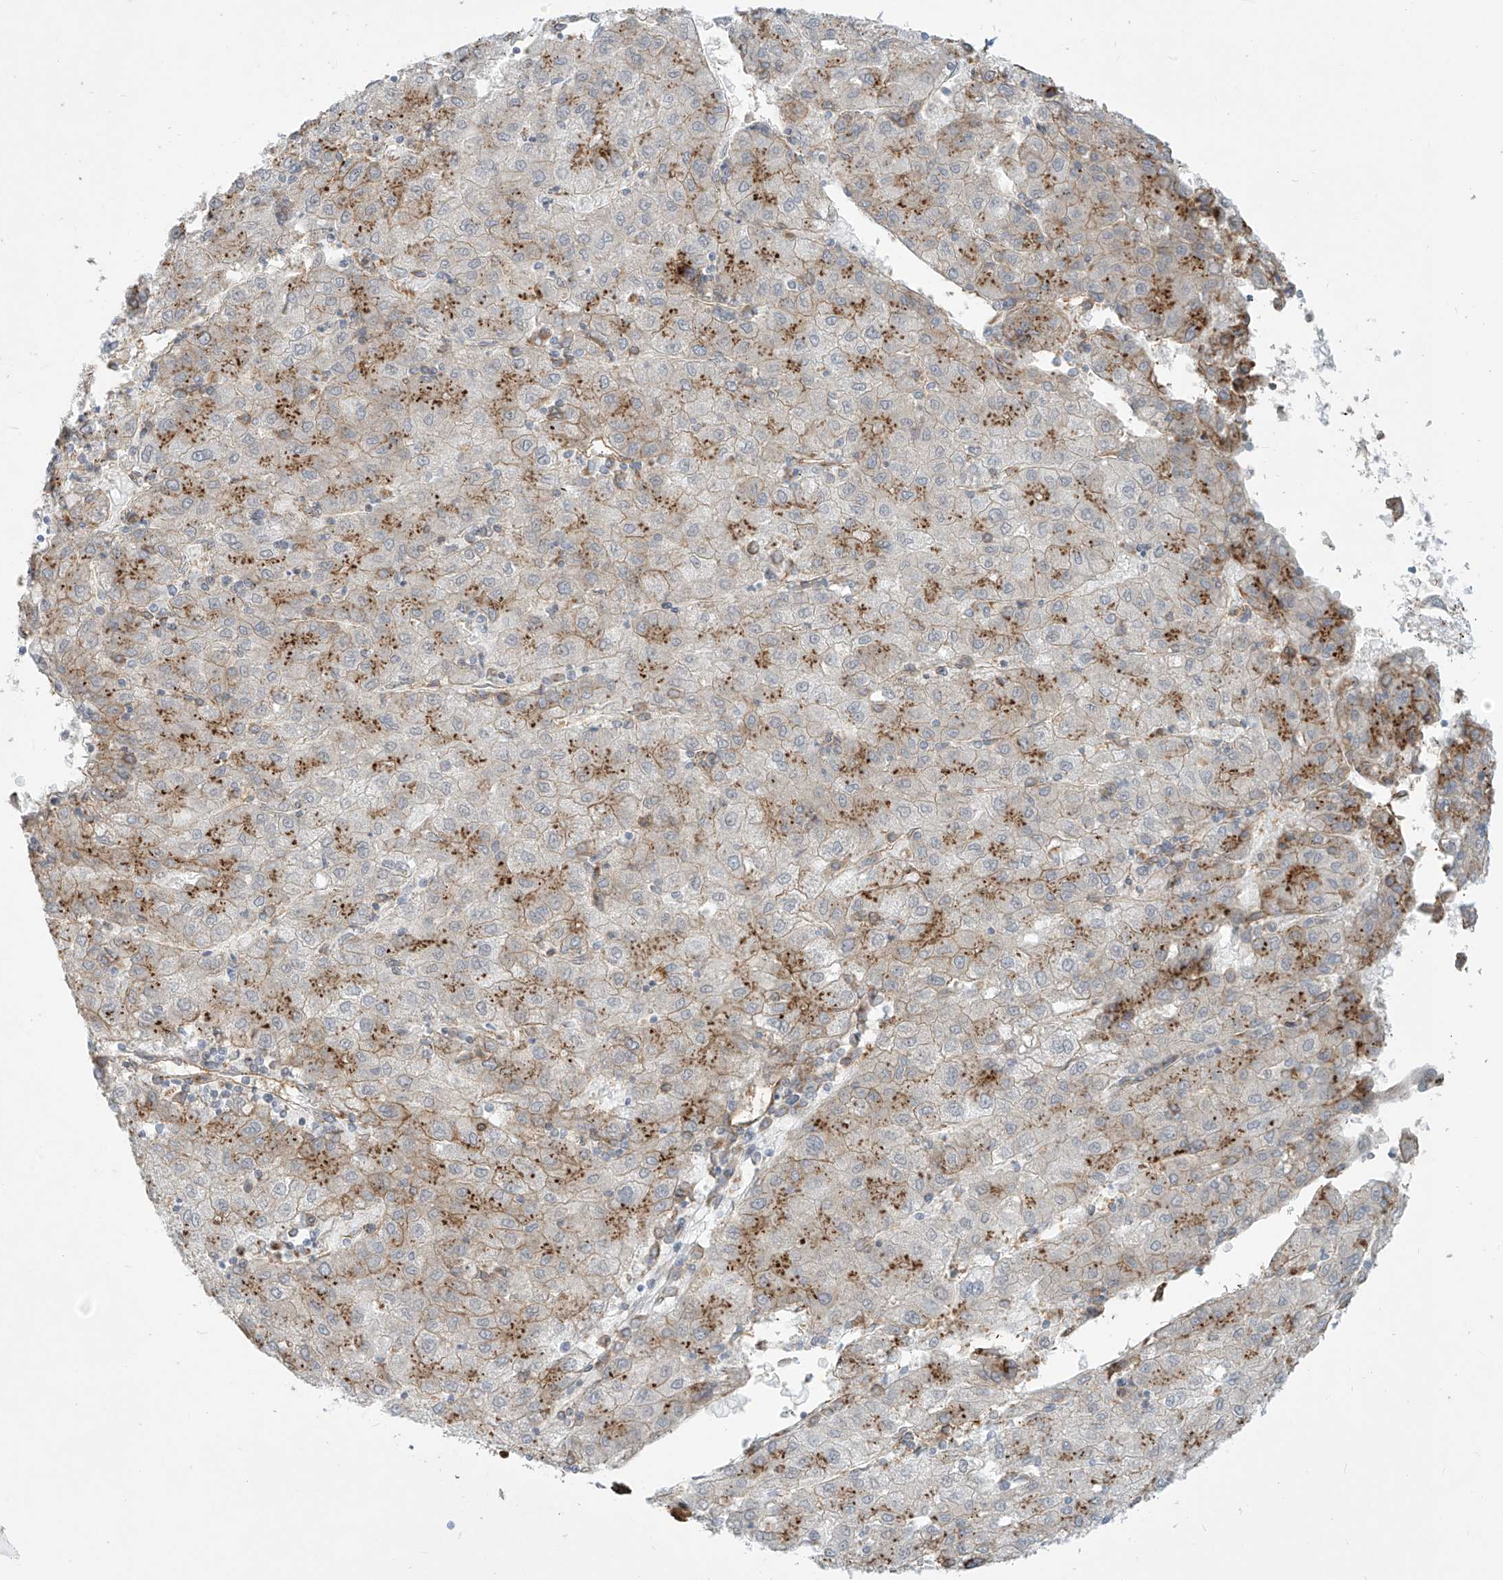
{"staining": {"intensity": "strong", "quantity": "<25%", "location": "cytoplasmic/membranous"}, "tissue": "liver cancer", "cell_type": "Tumor cells", "image_type": "cancer", "snomed": [{"axis": "morphology", "description": "Carcinoma, Hepatocellular, NOS"}, {"axis": "topography", "description": "Liver"}], "caption": "IHC histopathology image of neoplastic tissue: liver cancer (hepatocellular carcinoma) stained using immunohistochemistry (IHC) demonstrates medium levels of strong protein expression localized specifically in the cytoplasmic/membranous of tumor cells, appearing as a cytoplasmic/membranous brown color.", "gene": "LZTS3", "patient": {"sex": "male", "age": 72}}